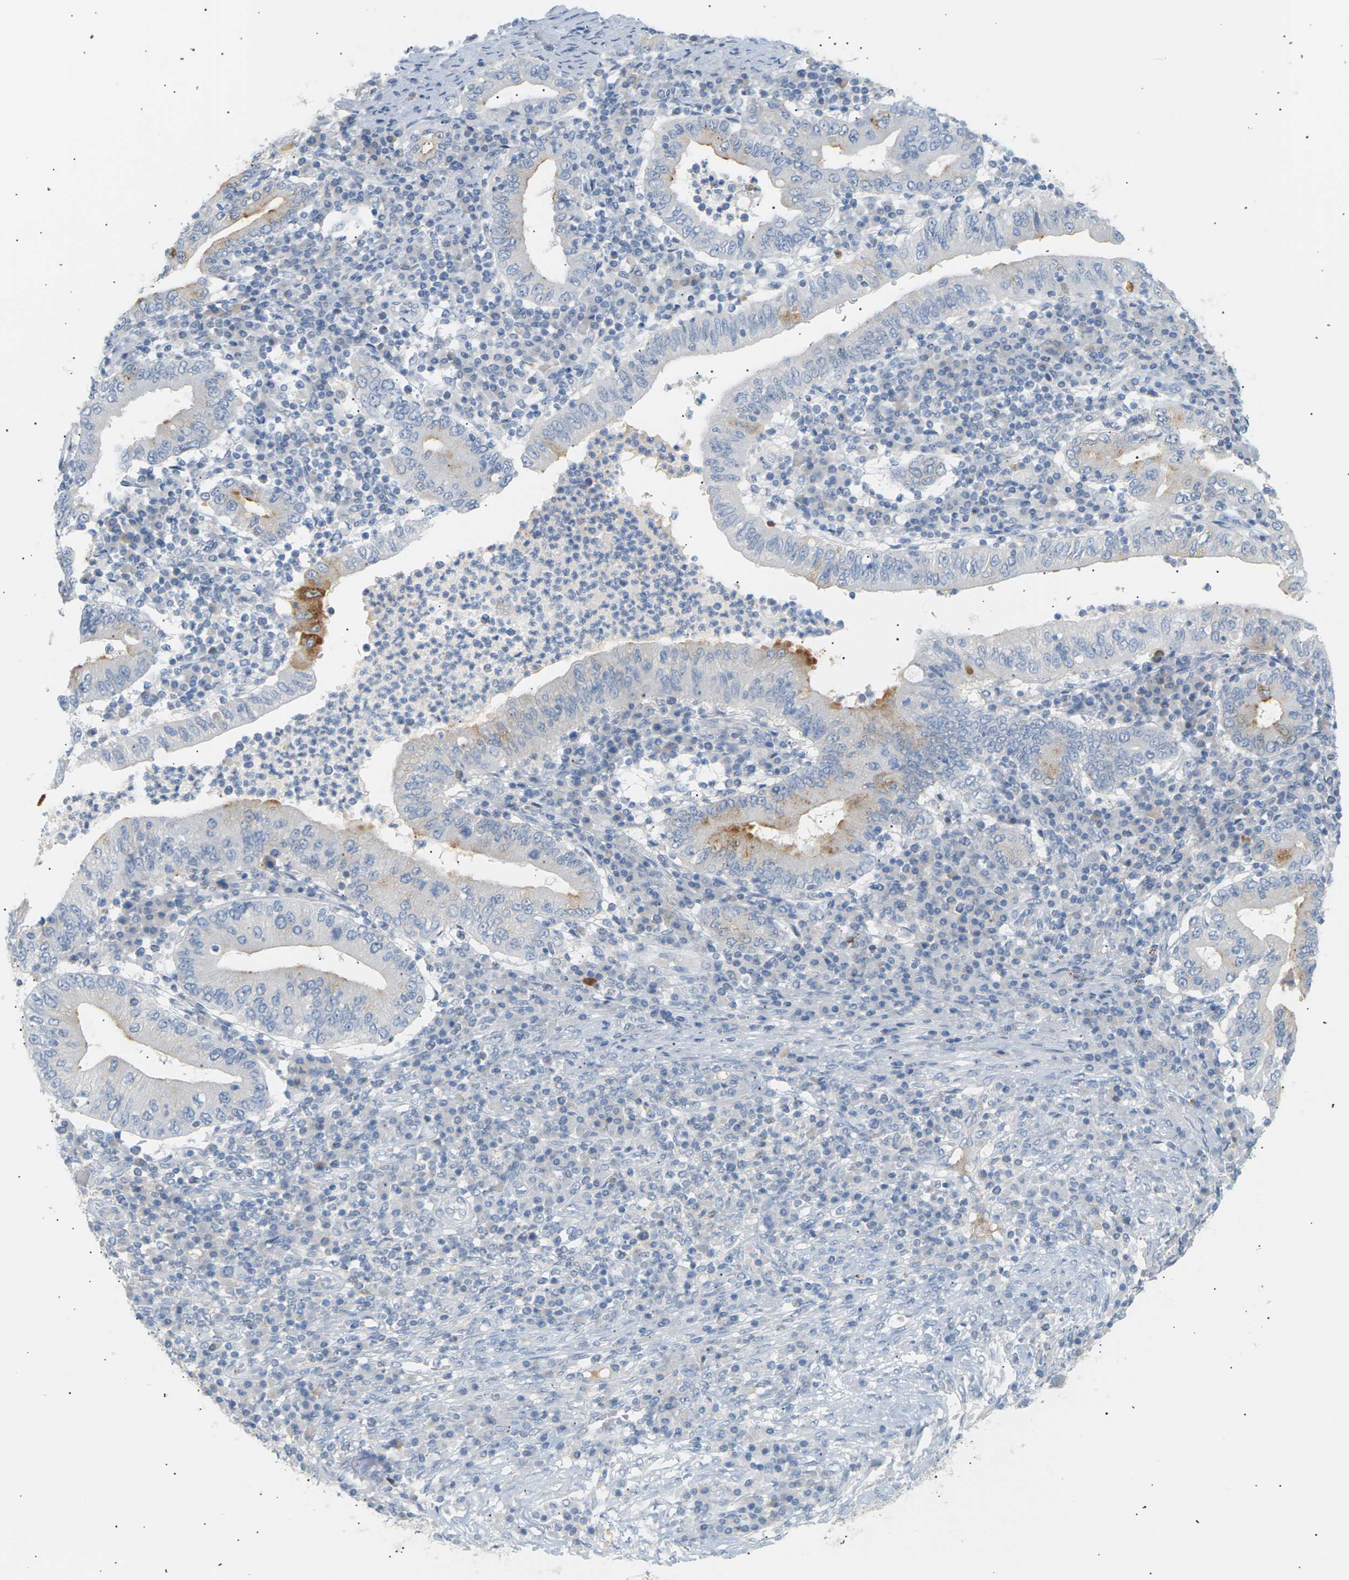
{"staining": {"intensity": "moderate", "quantity": "<25%", "location": "cytoplasmic/membranous"}, "tissue": "stomach cancer", "cell_type": "Tumor cells", "image_type": "cancer", "snomed": [{"axis": "morphology", "description": "Normal tissue, NOS"}, {"axis": "morphology", "description": "Adenocarcinoma, NOS"}, {"axis": "topography", "description": "Esophagus"}, {"axis": "topography", "description": "Stomach, upper"}, {"axis": "topography", "description": "Peripheral nerve tissue"}], "caption": "An image showing moderate cytoplasmic/membranous expression in about <25% of tumor cells in stomach adenocarcinoma, as visualized by brown immunohistochemical staining.", "gene": "CLU", "patient": {"sex": "male", "age": 62}}